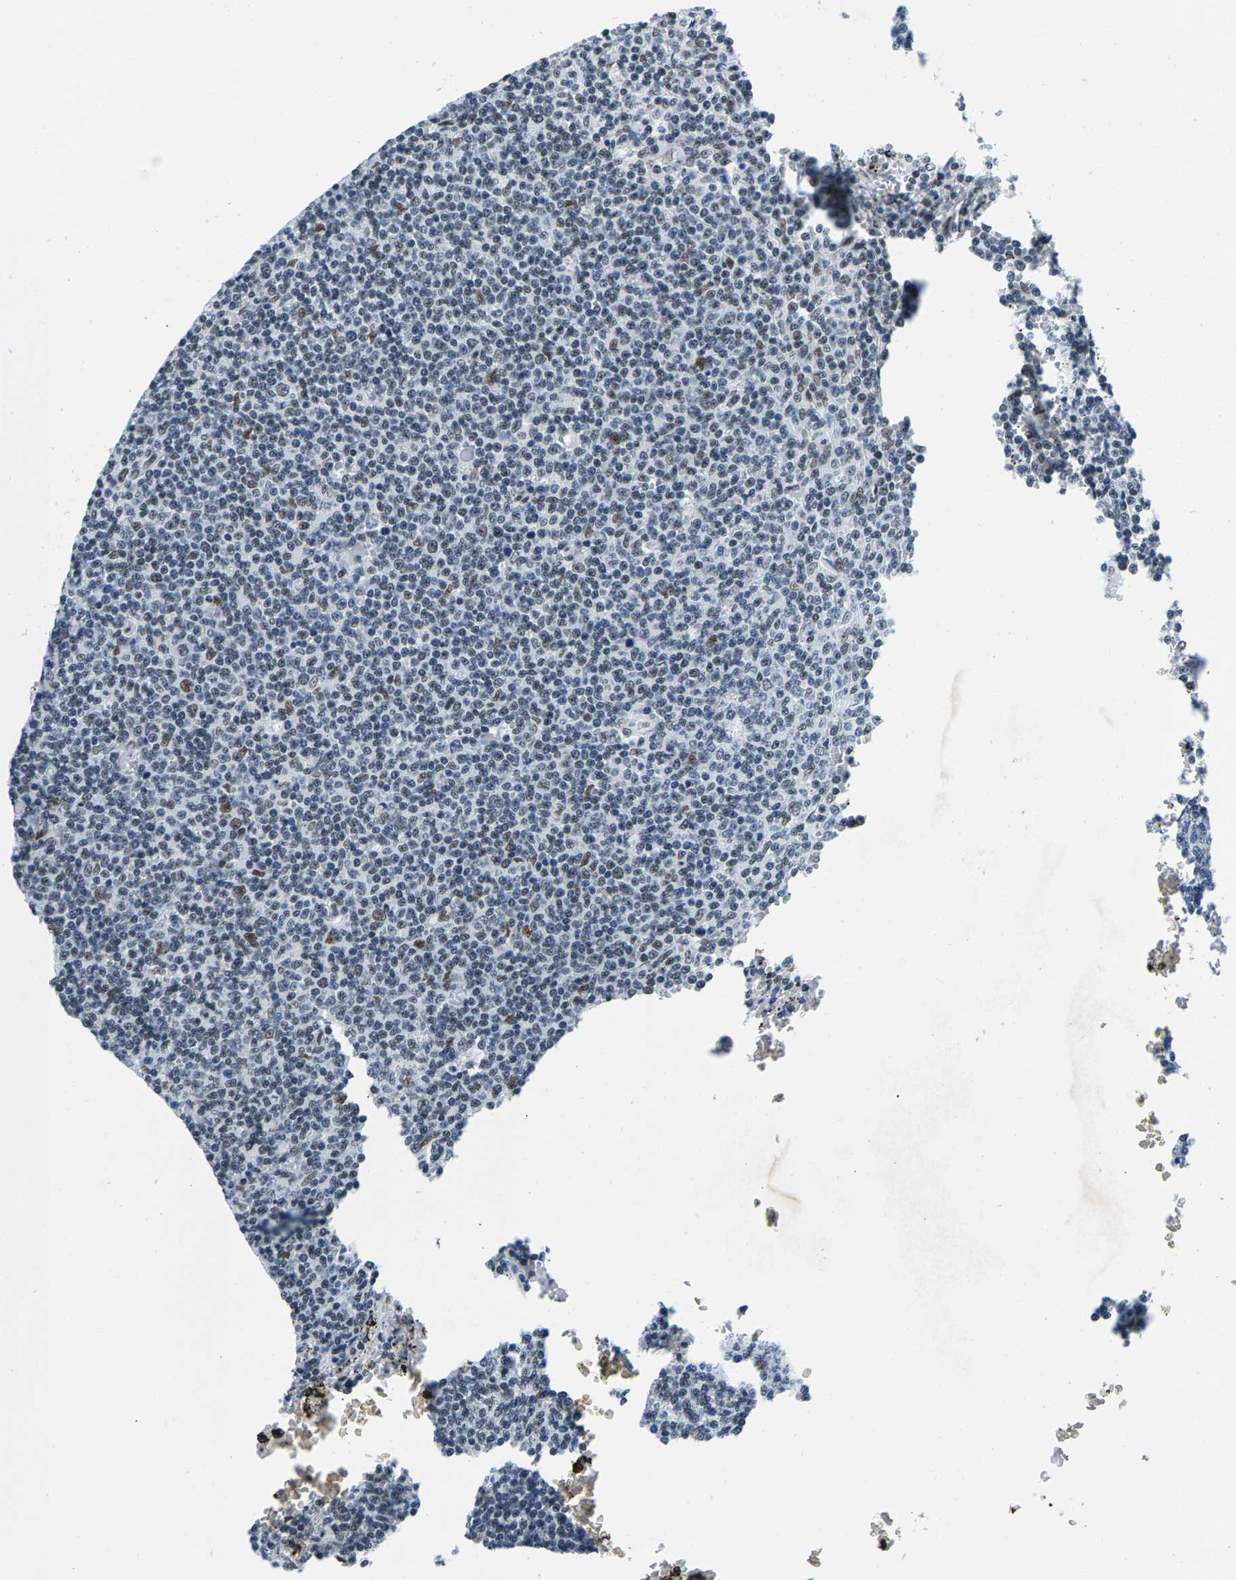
{"staining": {"intensity": "weak", "quantity": "<25%", "location": "nuclear"}, "tissue": "lymphoma", "cell_type": "Tumor cells", "image_type": "cancer", "snomed": [{"axis": "morphology", "description": "Malignant lymphoma, non-Hodgkin's type, Low grade"}, {"axis": "topography", "description": "Spleen"}], "caption": "Immunohistochemical staining of malignant lymphoma, non-Hodgkin's type (low-grade) demonstrates no significant staining in tumor cells.", "gene": "ATF2", "patient": {"sex": "female", "age": 50}}